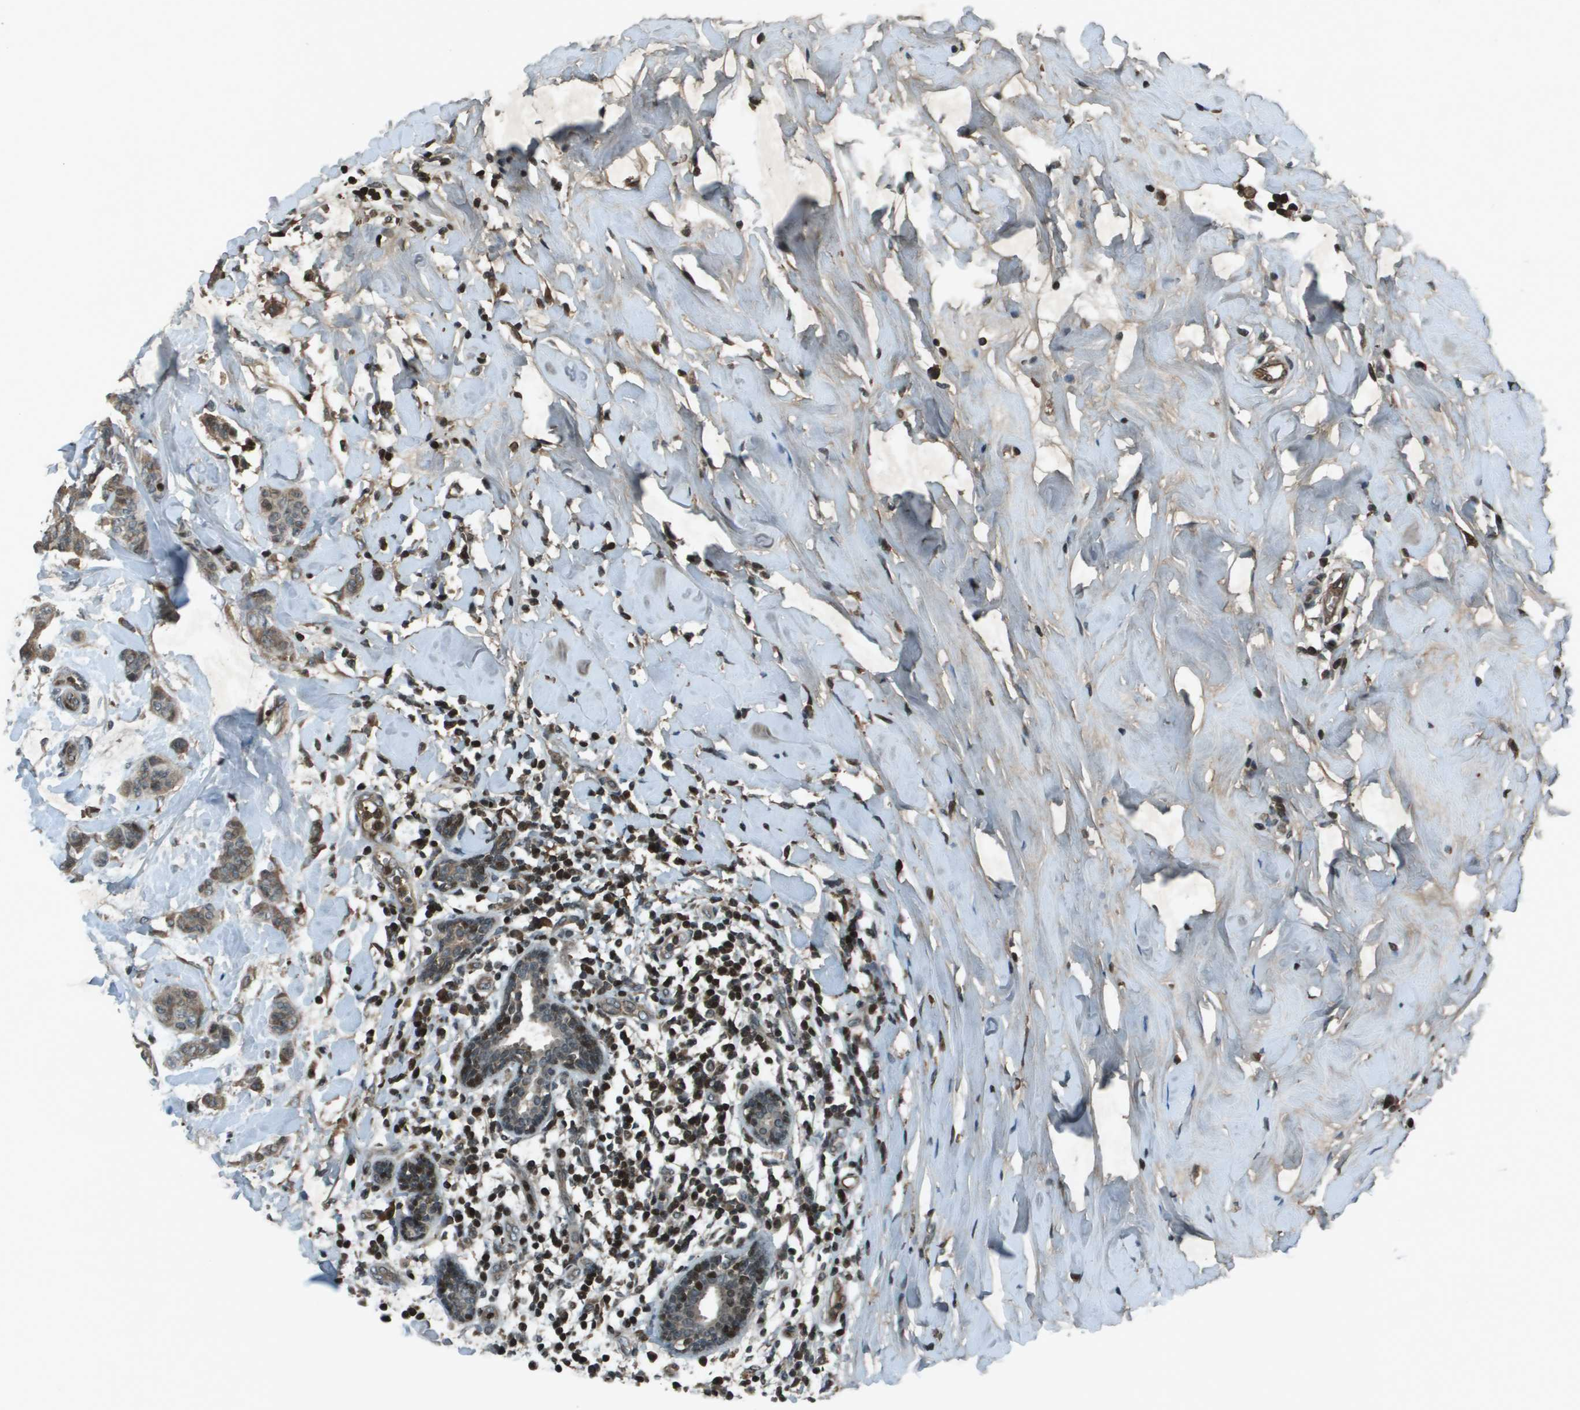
{"staining": {"intensity": "weak", "quantity": "25%-75%", "location": "cytoplasmic/membranous"}, "tissue": "breast cancer", "cell_type": "Tumor cells", "image_type": "cancer", "snomed": [{"axis": "morphology", "description": "Normal tissue, NOS"}, {"axis": "morphology", "description": "Duct carcinoma"}, {"axis": "topography", "description": "Breast"}], "caption": "An image showing weak cytoplasmic/membranous positivity in about 25%-75% of tumor cells in invasive ductal carcinoma (breast), as visualized by brown immunohistochemical staining.", "gene": "CXCL12", "patient": {"sex": "female", "age": 40}}